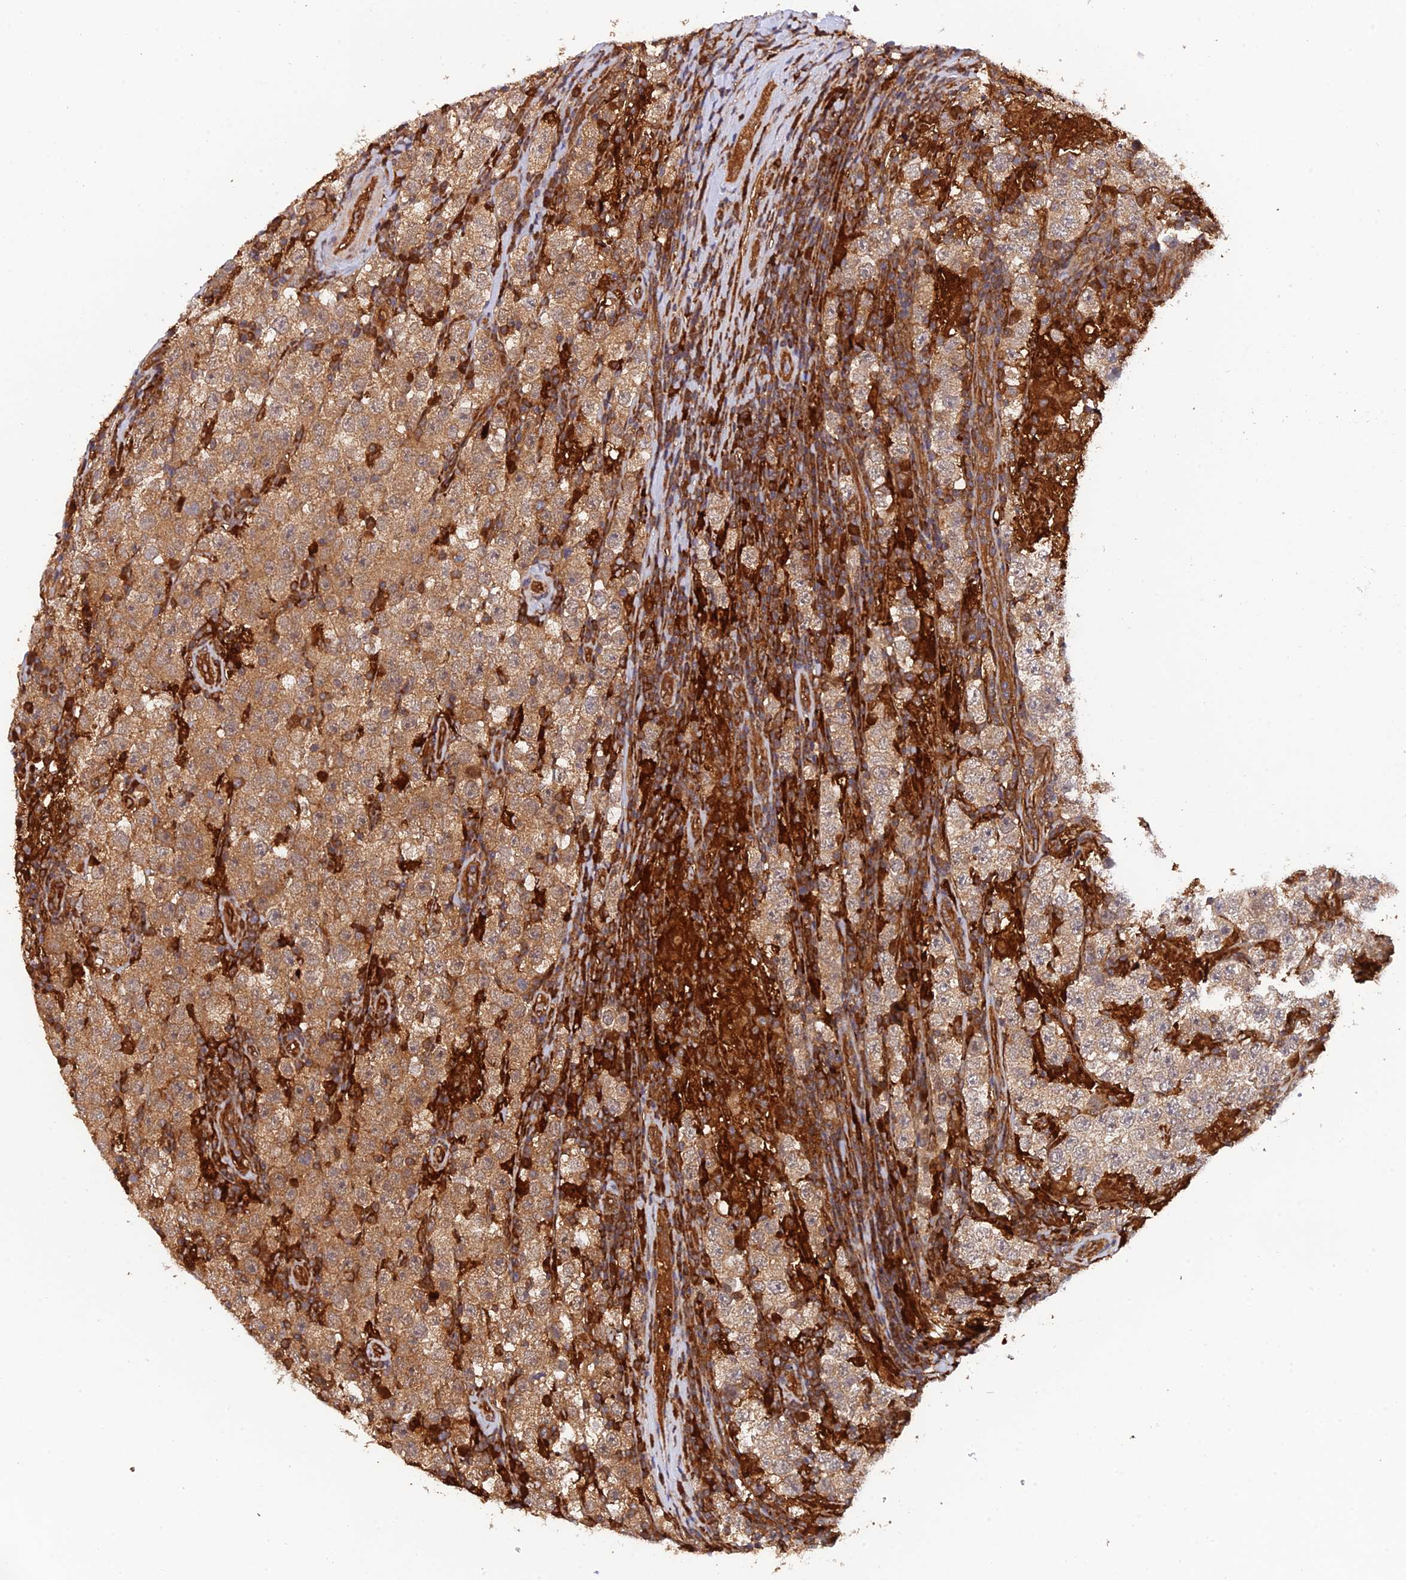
{"staining": {"intensity": "moderate", "quantity": ">75%", "location": "cytoplasmic/membranous"}, "tissue": "testis cancer", "cell_type": "Tumor cells", "image_type": "cancer", "snomed": [{"axis": "morphology", "description": "Normal tissue, NOS"}, {"axis": "morphology", "description": "Urothelial carcinoma, High grade"}, {"axis": "morphology", "description": "Seminoma, NOS"}, {"axis": "morphology", "description": "Carcinoma, Embryonal, NOS"}, {"axis": "topography", "description": "Urinary bladder"}, {"axis": "topography", "description": "Testis"}], "caption": "Protein analysis of testis cancer tissue displays moderate cytoplasmic/membranous staining in approximately >75% of tumor cells.", "gene": "ARL2BP", "patient": {"sex": "male", "age": 41}}